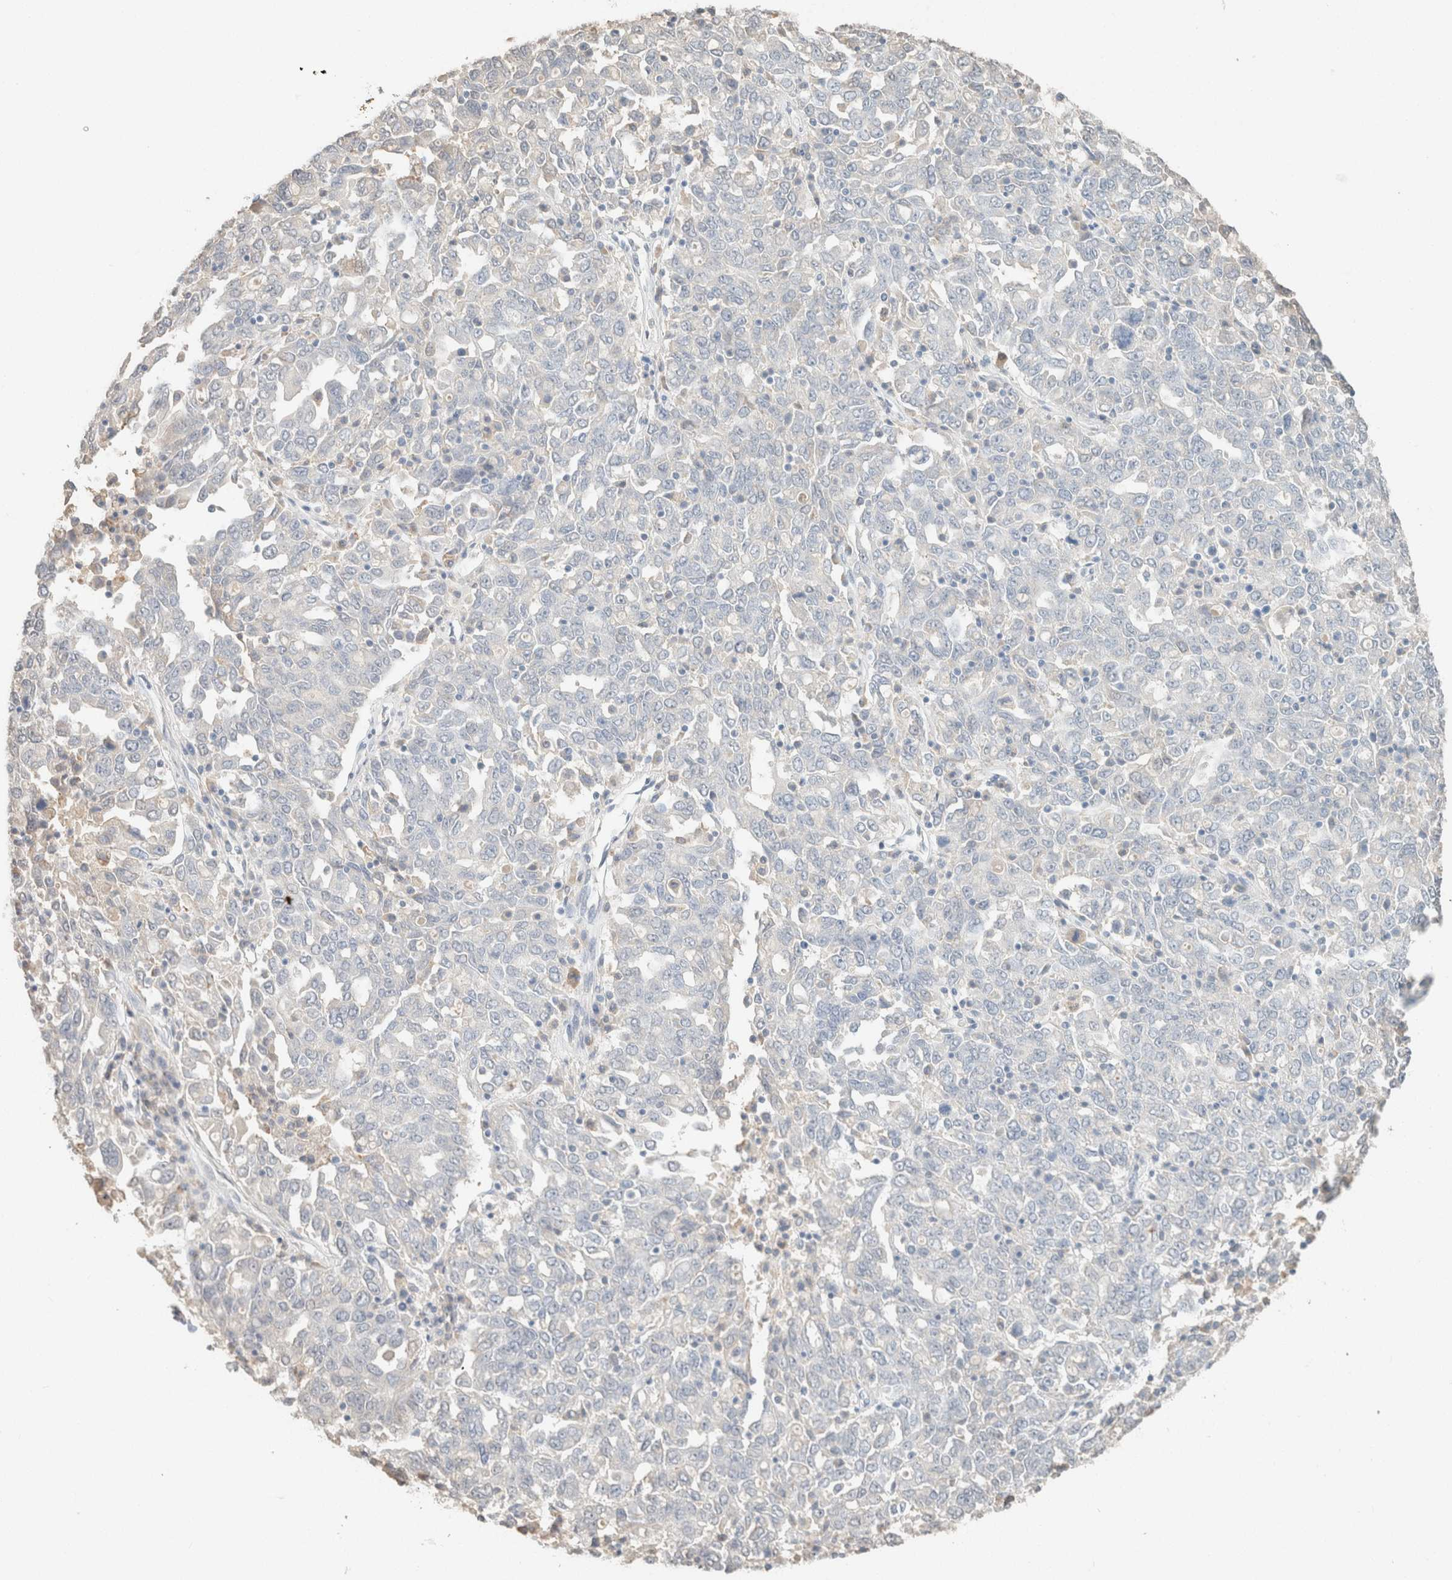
{"staining": {"intensity": "negative", "quantity": "none", "location": "none"}, "tissue": "ovarian cancer", "cell_type": "Tumor cells", "image_type": "cancer", "snomed": [{"axis": "morphology", "description": "Carcinoma, endometroid"}, {"axis": "topography", "description": "Ovary"}], "caption": "This photomicrograph is of ovarian cancer (endometroid carcinoma) stained with IHC to label a protein in brown with the nuclei are counter-stained blue. There is no positivity in tumor cells. (DAB (3,3'-diaminobenzidine) immunohistochemistry visualized using brightfield microscopy, high magnification).", "gene": "CPA1", "patient": {"sex": "female", "age": 62}}